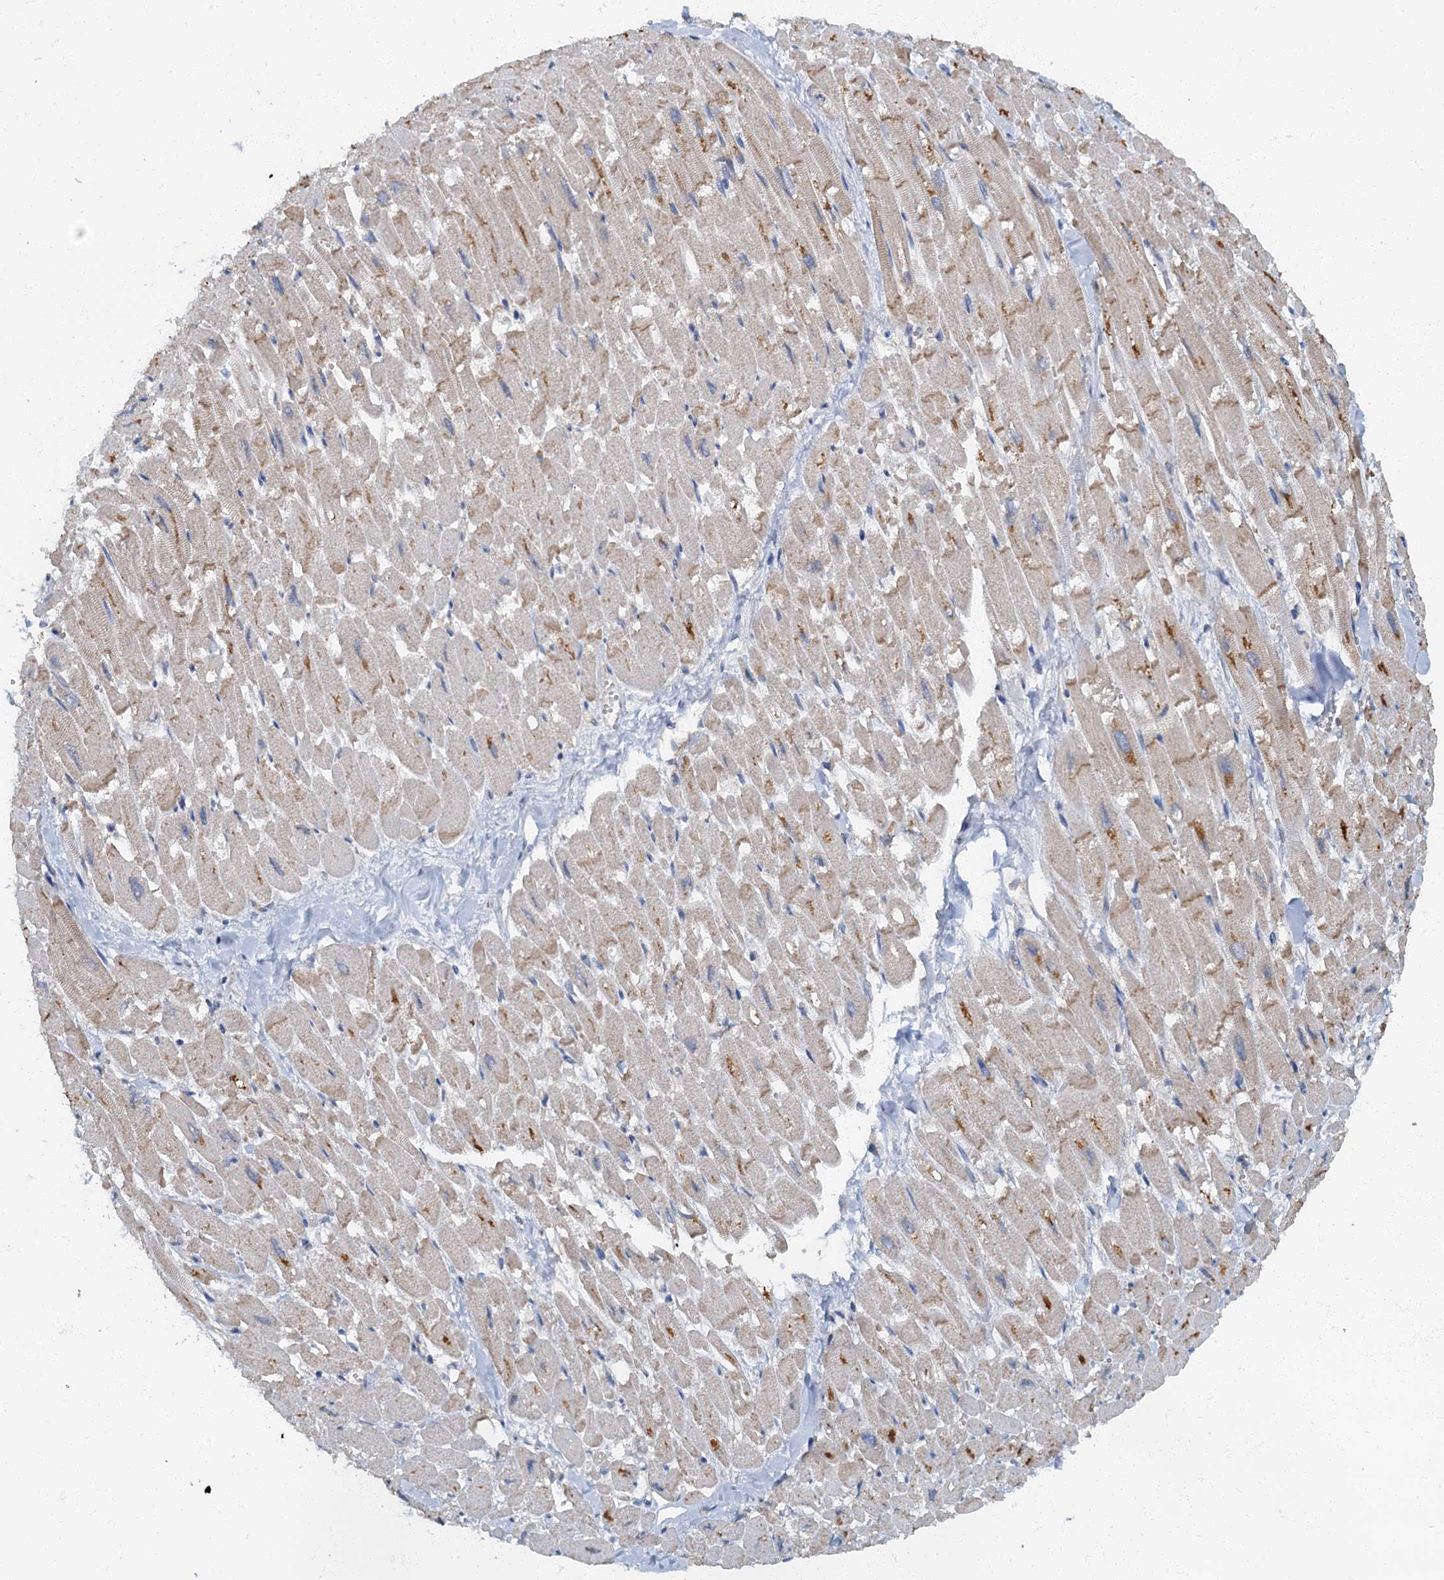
{"staining": {"intensity": "moderate", "quantity": "<25%", "location": "cytoplasmic/membranous"}, "tissue": "heart muscle", "cell_type": "Cardiomyocytes", "image_type": "normal", "snomed": [{"axis": "morphology", "description": "Normal tissue, NOS"}, {"axis": "topography", "description": "Heart"}], "caption": "Unremarkable heart muscle shows moderate cytoplasmic/membranous positivity in approximately <25% of cardiomyocytes, visualized by immunohistochemistry. Ihc stains the protein in brown and the nuclei are stained blue.", "gene": "ARL11", "patient": {"sex": "male", "age": 54}}